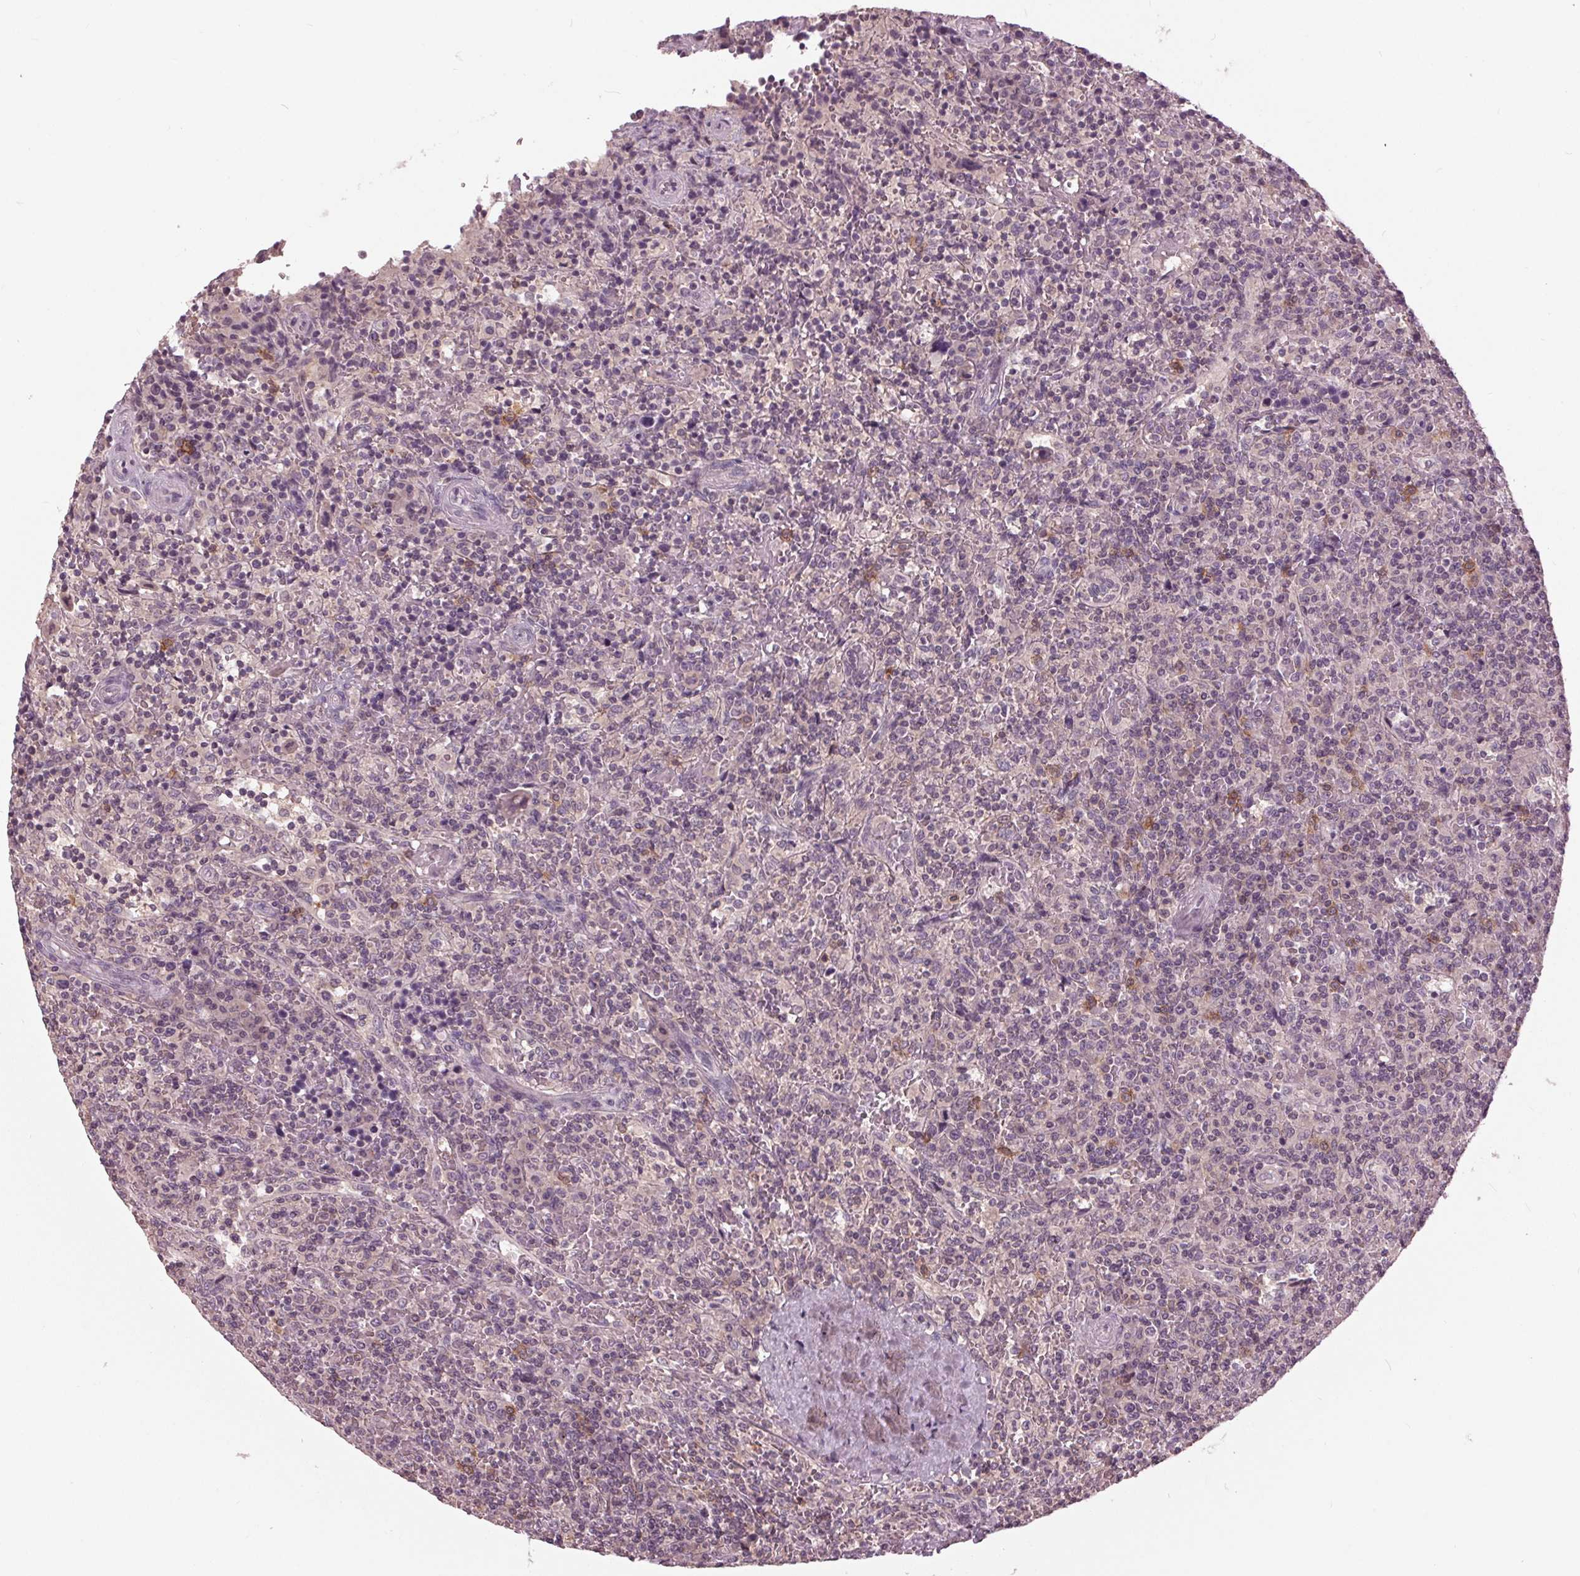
{"staining": {"intensity": "negative", "quantity": "none", "location": "none"}, "tissue": "lymphoma", "cell_type": "Tumor cells", "image_type": "cancer", "snomed": [{"axis": "morphology", "description": "Malignant lymphoma, non-Hodgkin's type, Low grade"}, {"axis": "topography", "description": "Spleen"}], "caption": "Tumor cells show no significant protein expression in lymphoma.", "gene": "SIGLEC6", "patient": {"sex": "male", "age": 62}}